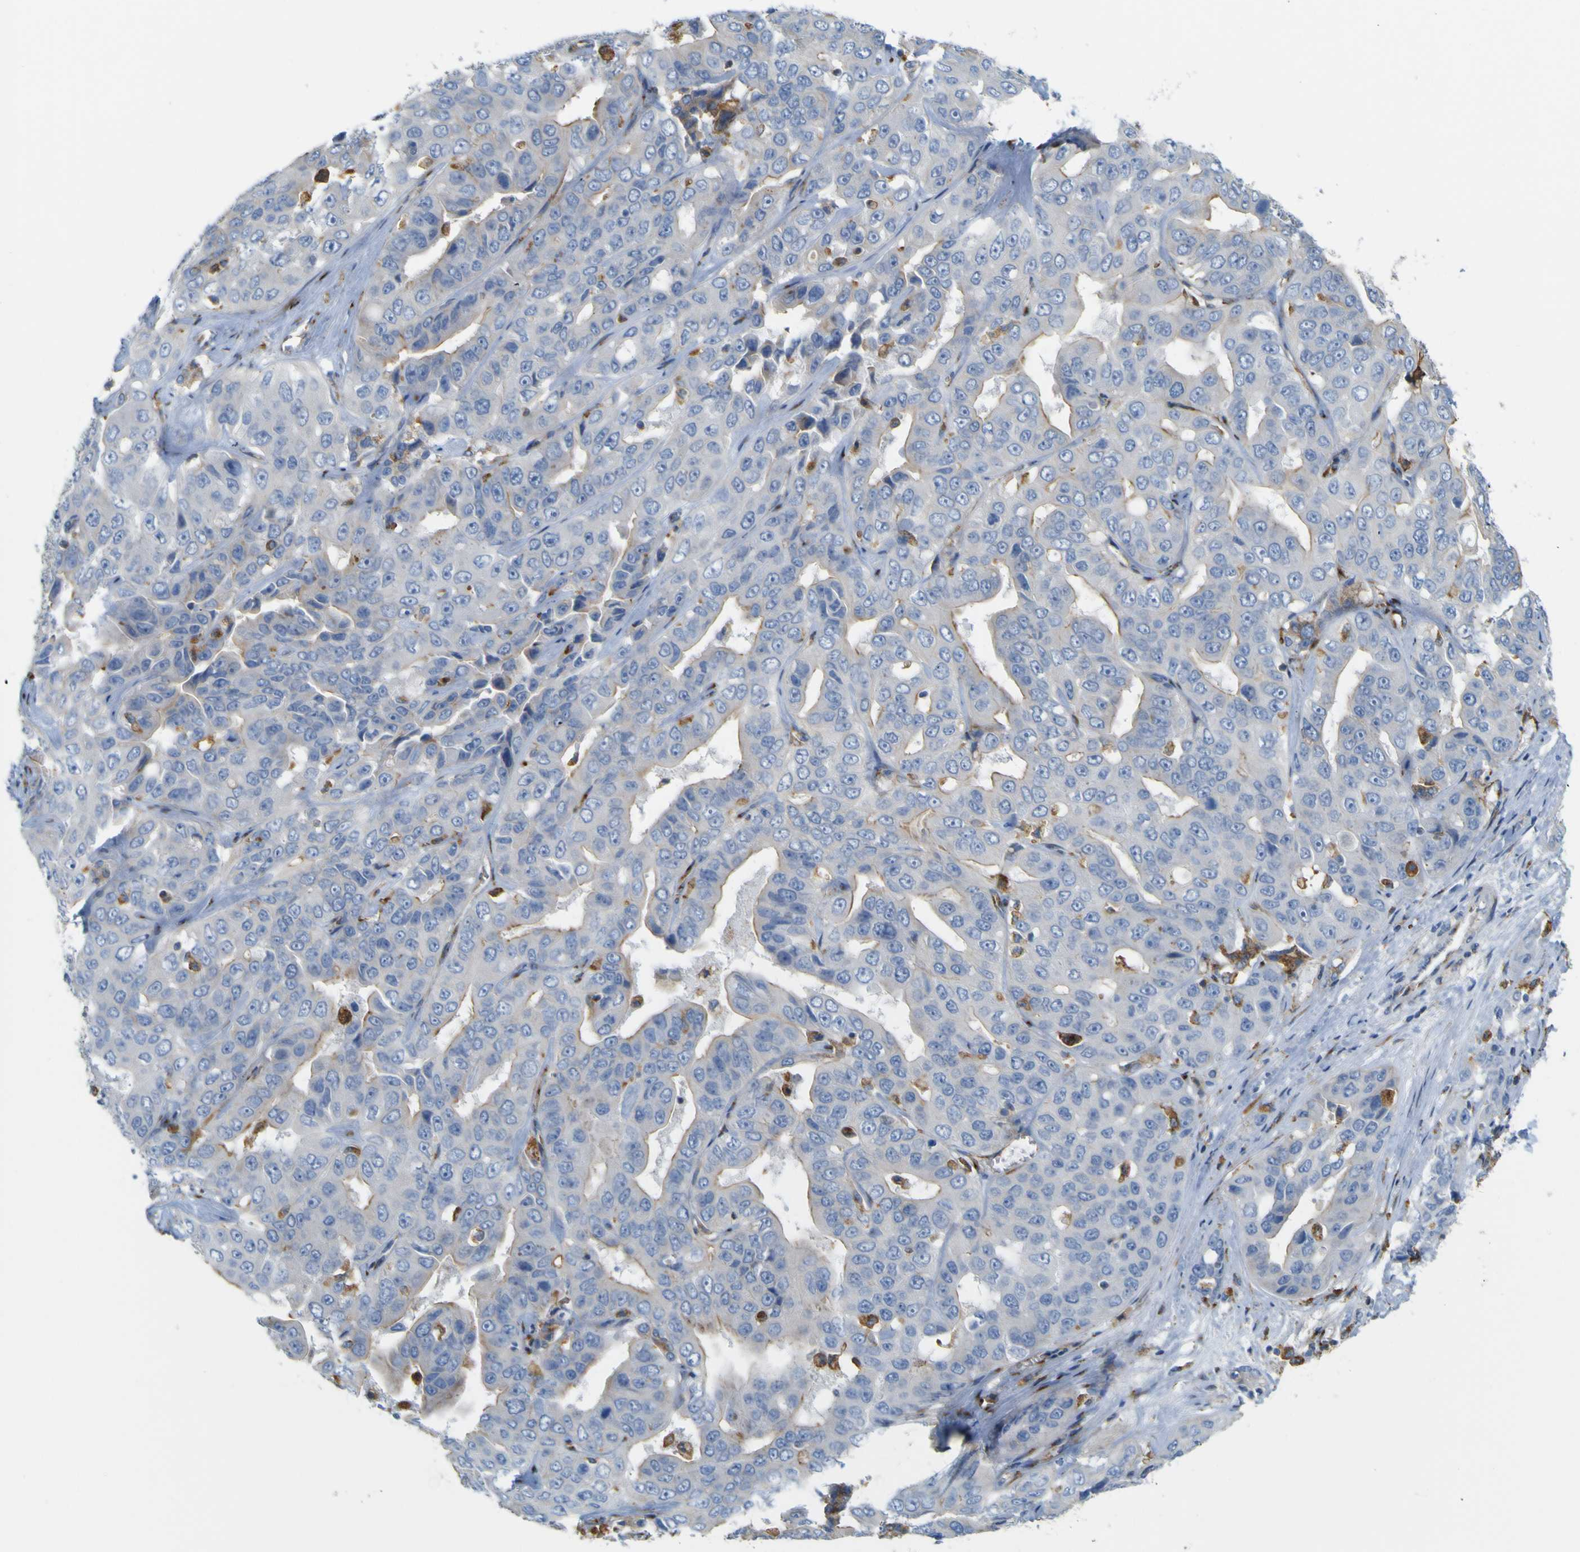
{"staining": {"intensity": "weak", "quantity": "25%-75%", "location": "cytoplasmic/membranous"}, "tissue": "liver cancer", "cell_type": "Tumor cells", "image_type": "cancer", "snomed": [{"axis": "morphology", "description": "Cholangiocarcinoma"}, {"axis": "topography", "description": "Liver"}], "caption": "Immunohistochemistry (DAB (3,3'-diaminobenzidine)) staining of human liver cancer (cholangiocarcinoma) shows weak cytoplasmic/membranous protein expression in approximately 25%-75% of tumor cells.", "gene": "IGF2R", "patient": {"sex": "female", "age": 52}}